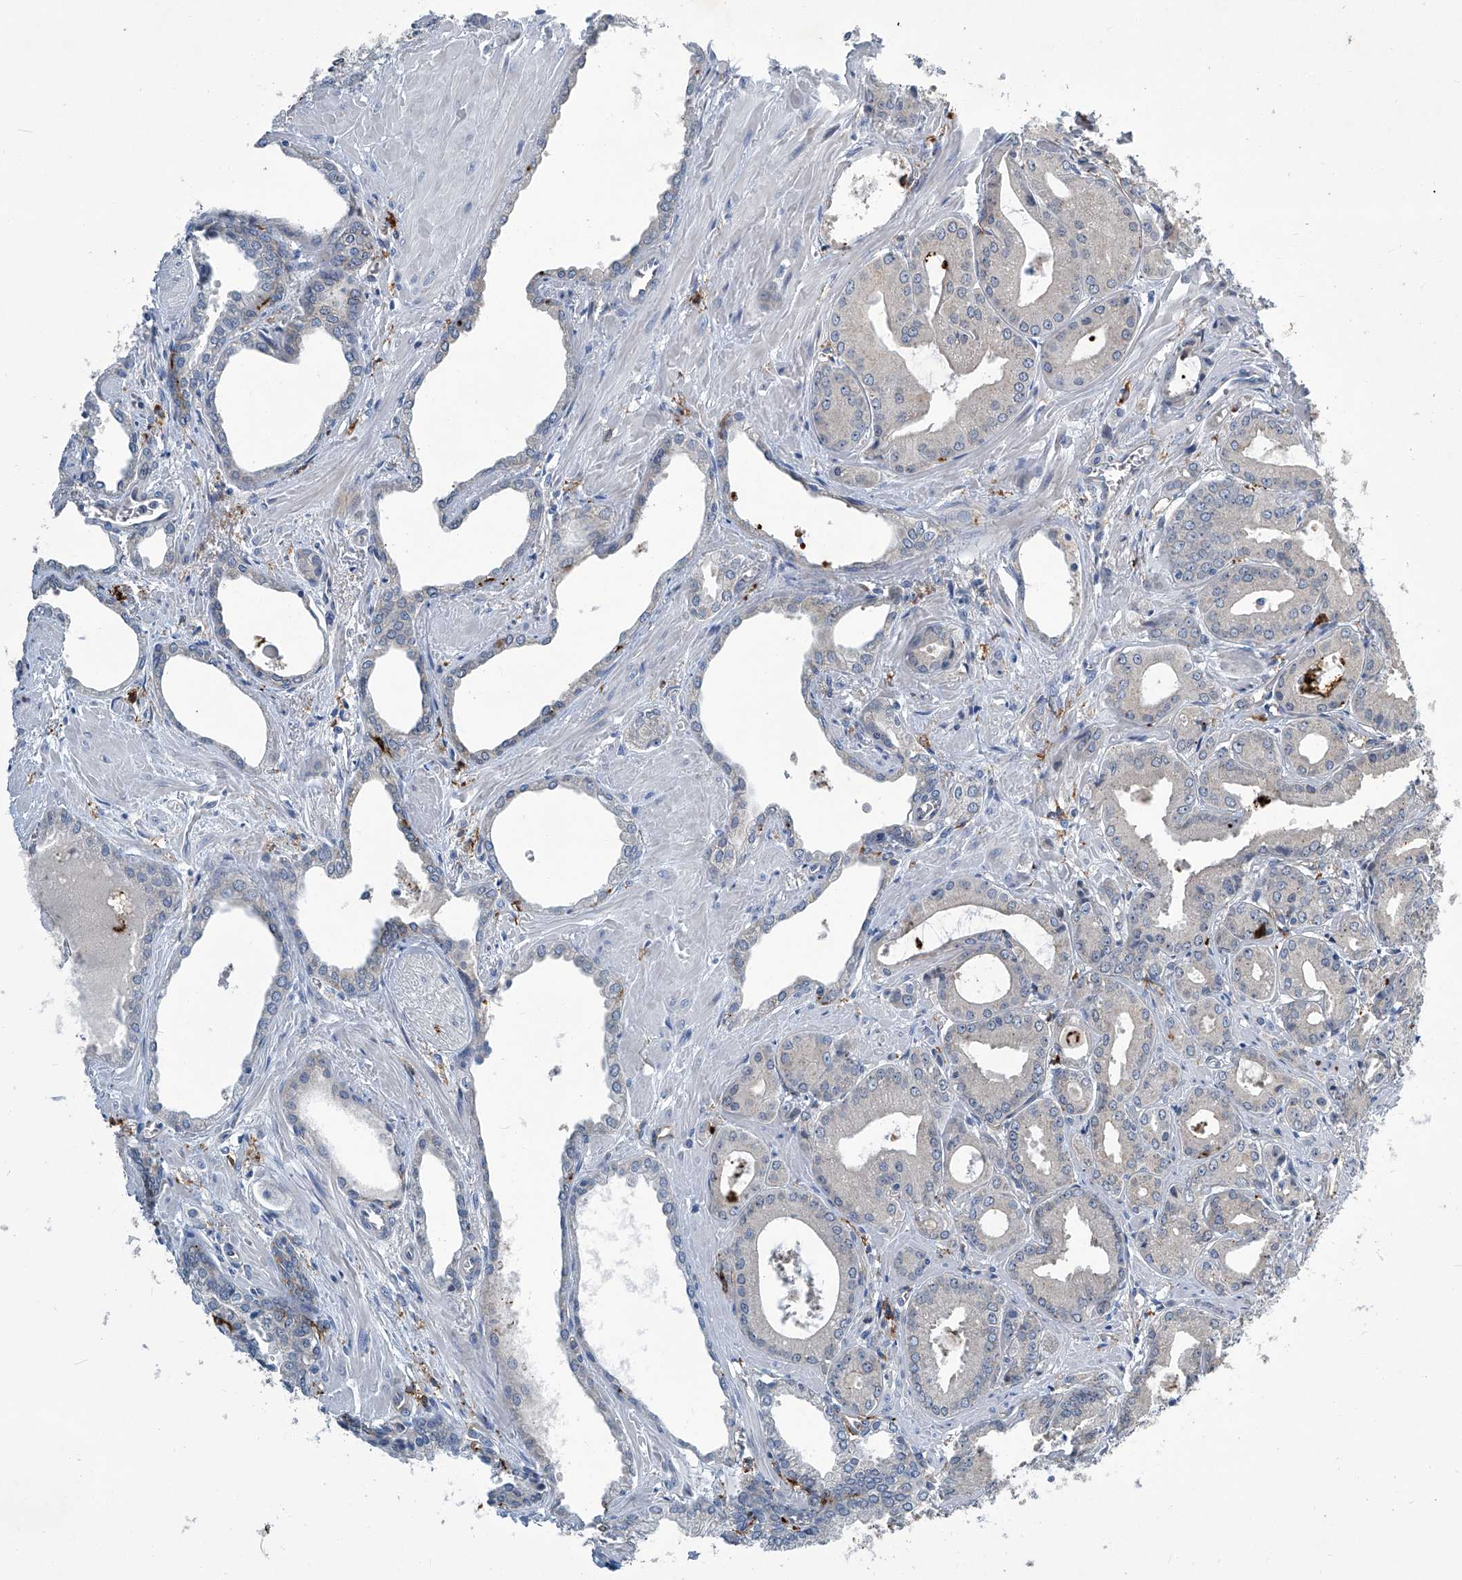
{"staining": {"intensity": "negative", "quantity": "none", "location": "none"}, "tissue": "prostate cancer", "cell_type": "Tumor cells", "image_type": "cancer", "snomed": [{"axis": "morphology", "description": "Adenocarcinoma, Low grade"}, {"axis": "topography", "description": "Prostate"}], "caption": "Immunohistochemical staining of human prostate adenocarcinoma (low-grade) shows no significant staining in tumor cells. (Stains: DAB immunohistochemistry (IHC) with hematoxylin counter stain, Microscopy: brightfield microscopy at high magnification).", "gene": "FAM167A", "patient": {"sex": "male", "age": 67}}